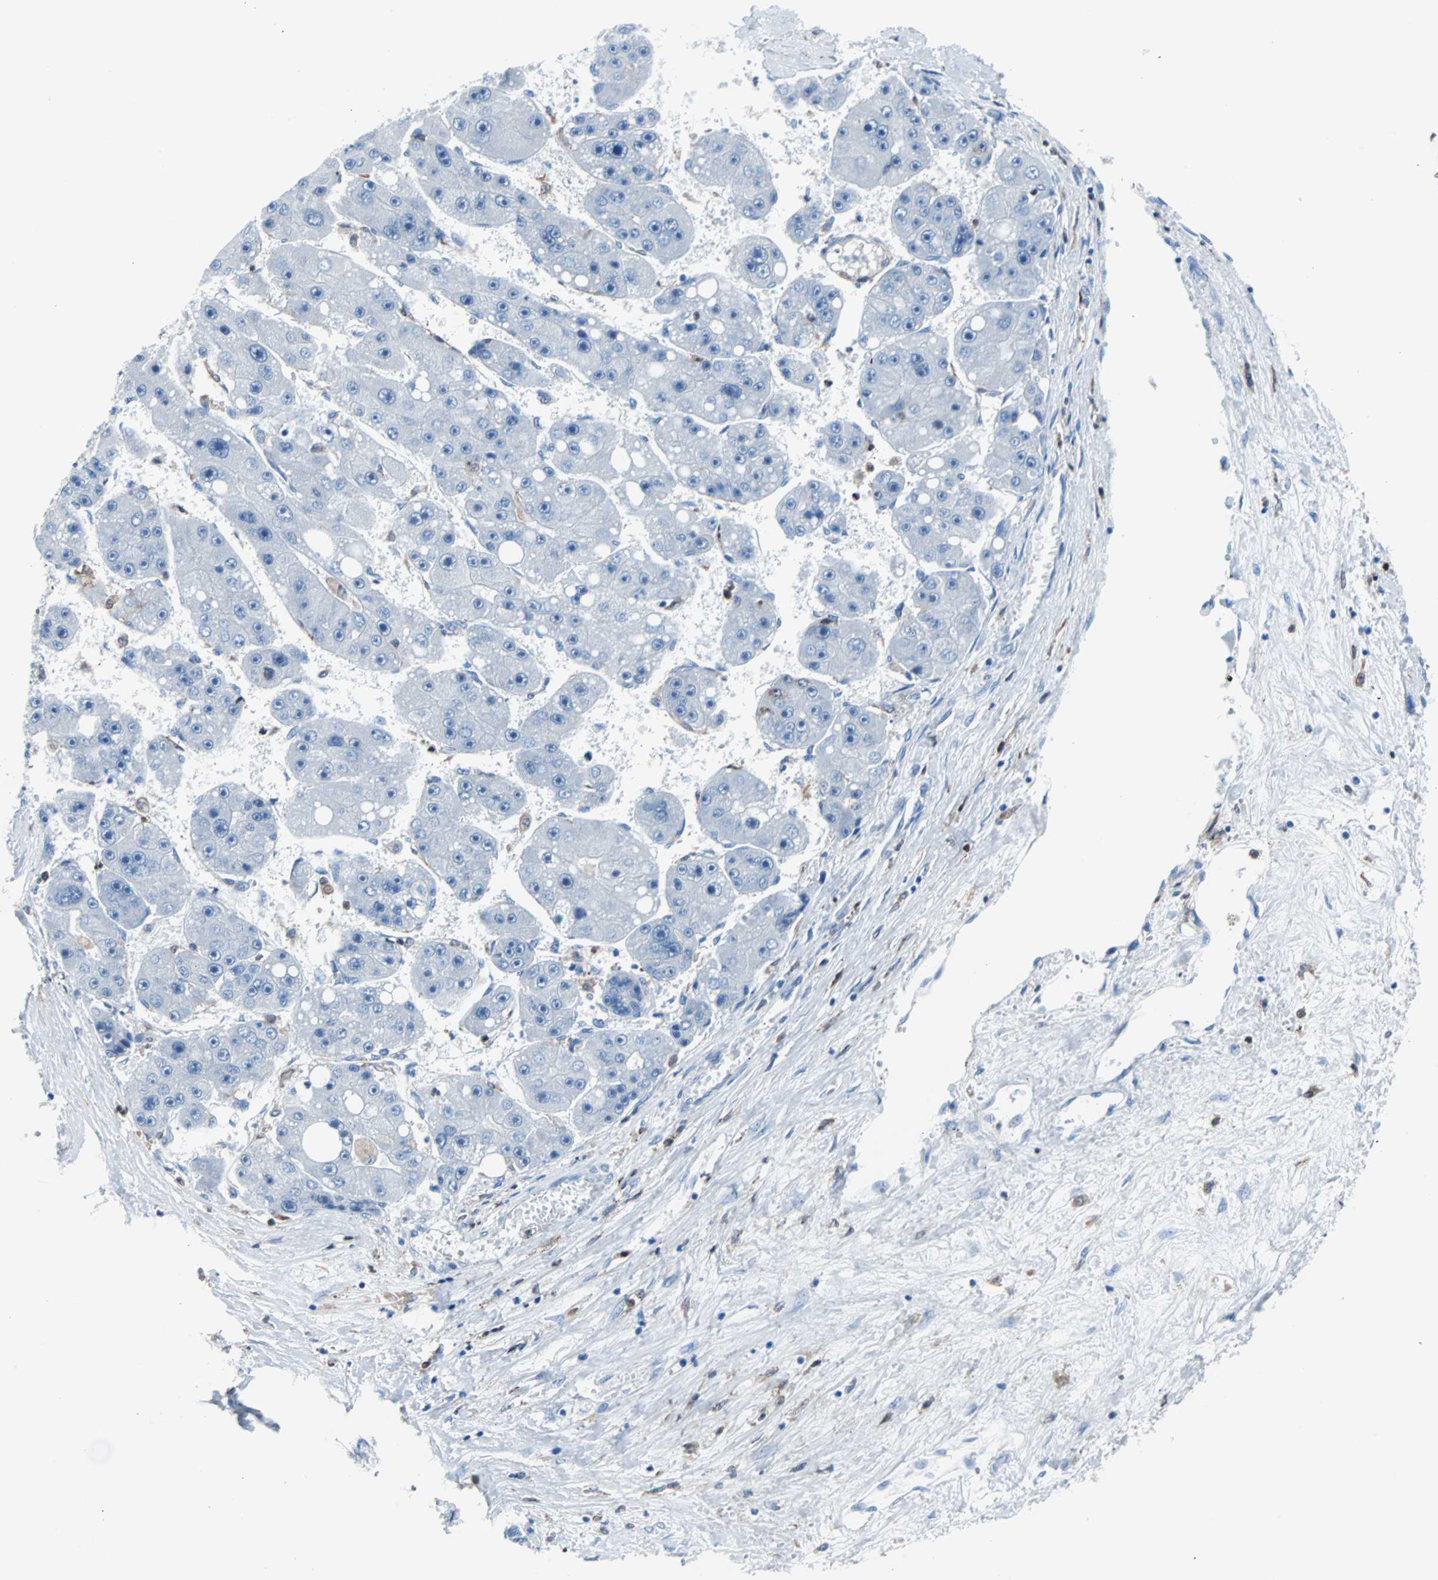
{"staining": {"intensity": "negative", "quantity": "none", "location": "none"}, "tissue": "liver cancer", "cell_type": "Tumor cells", "image_type": "cancer", "snomed": [{"axis": "morphology", "description": "Carcinoma, Hepatocellular, NOS"}, {"axis": "topography", "description": "Liver"}], "caption": "Immunohistochemistry (IHC) of hepatocellular carcinoma (liver) displays no expression in tumor cells.", "gene": "SYK", "patient": {"sex": "female", "age": 61}}